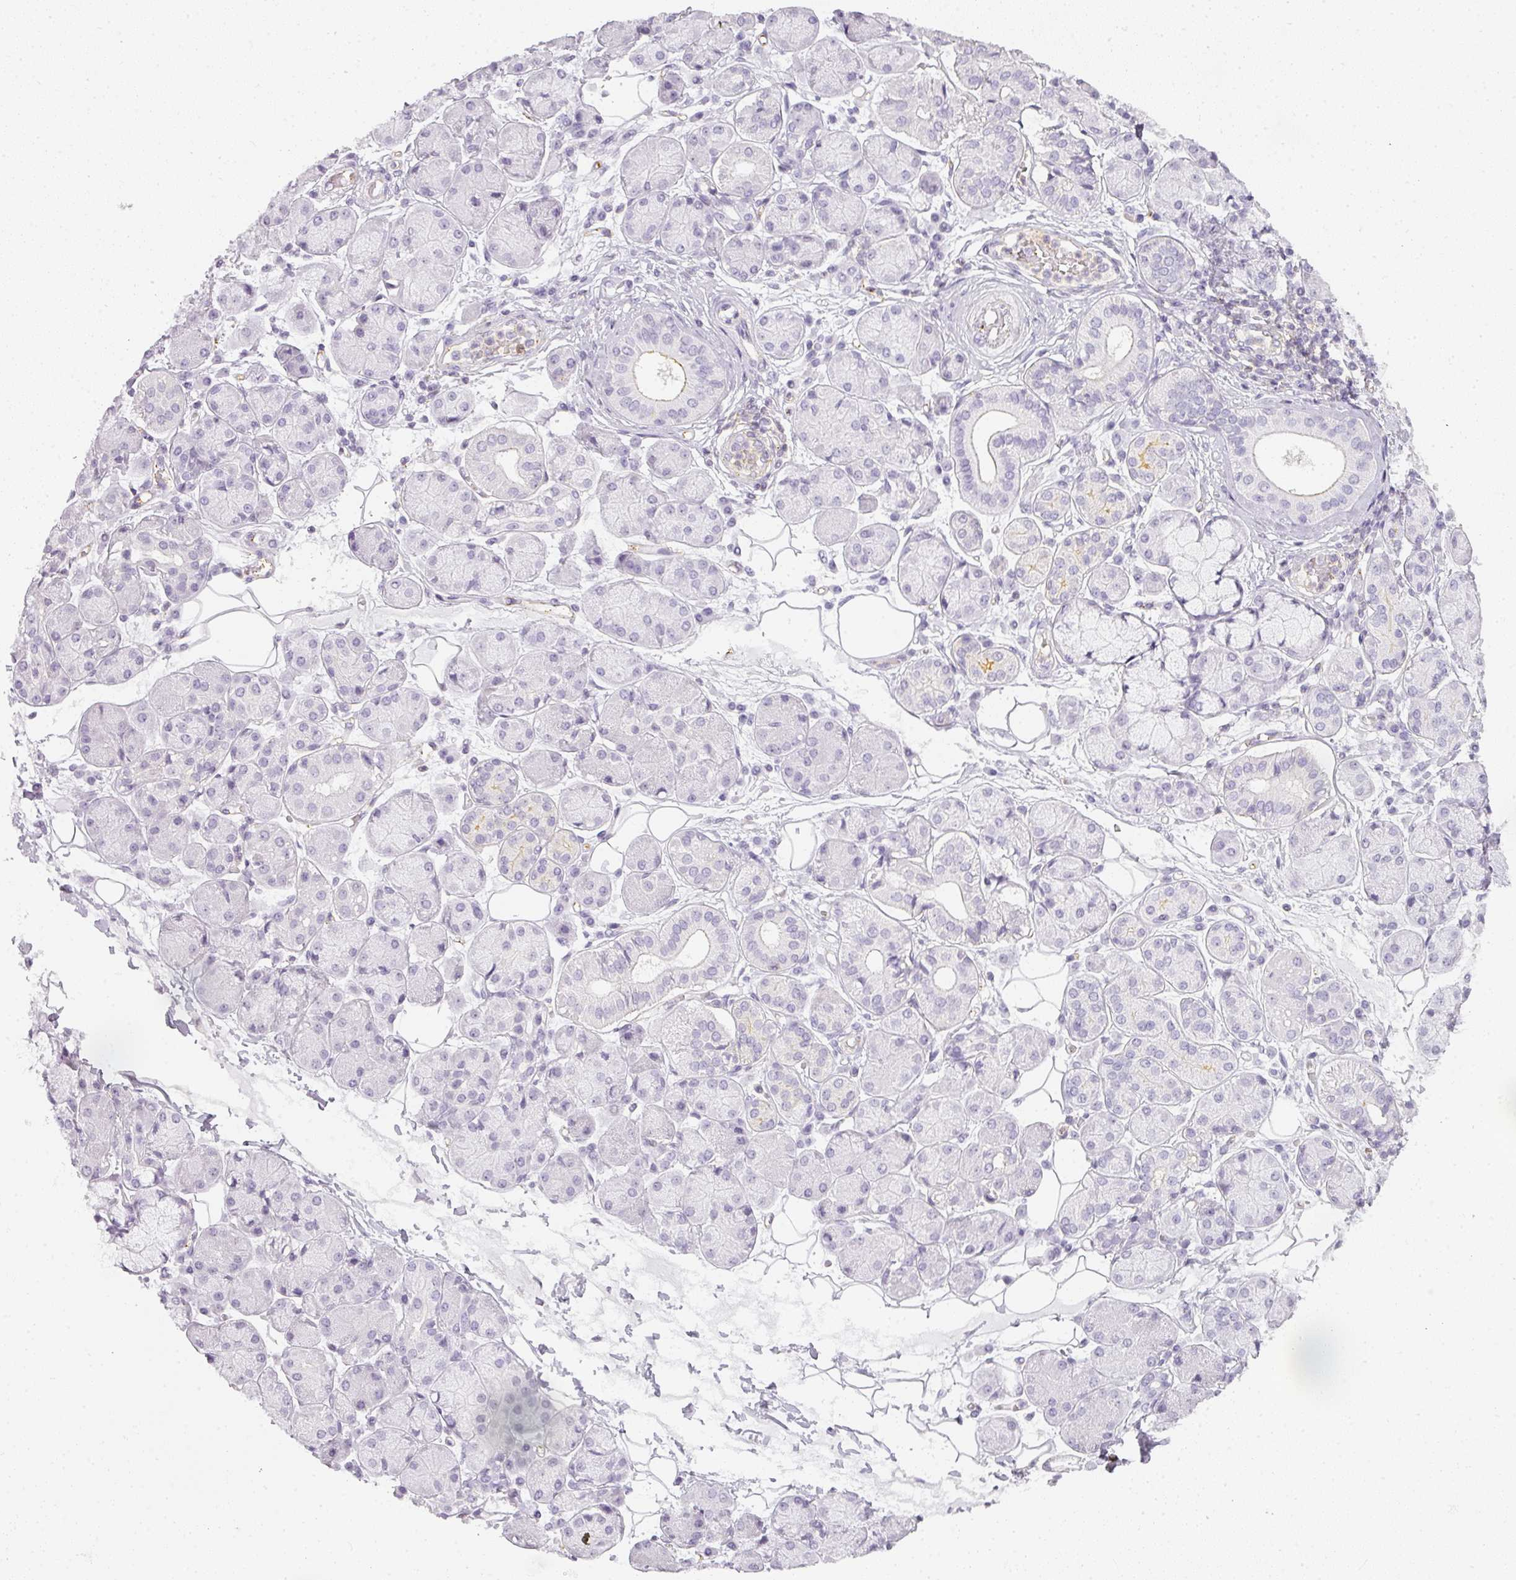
{"staining": {"intensity": "negative", "quantity": "none", "location": "none"}, "tissue": "salivary gland", "cell_type": "Glandular cells", "image_type": "normal", "snomed": [{"axis": "morphology", "description": "Squamous cell carcinoma, NOS"}, {"axis": "topography", "description": "Skin"}, {"axis": "topography", "description": "Head-Neck"}], "caption": "Salivary gland stained for a protein using immunohistochemistry exhibits no positivity glandular cells.", "gene": "TMEM42", "patient": {"sex": "male", "age": 80}}